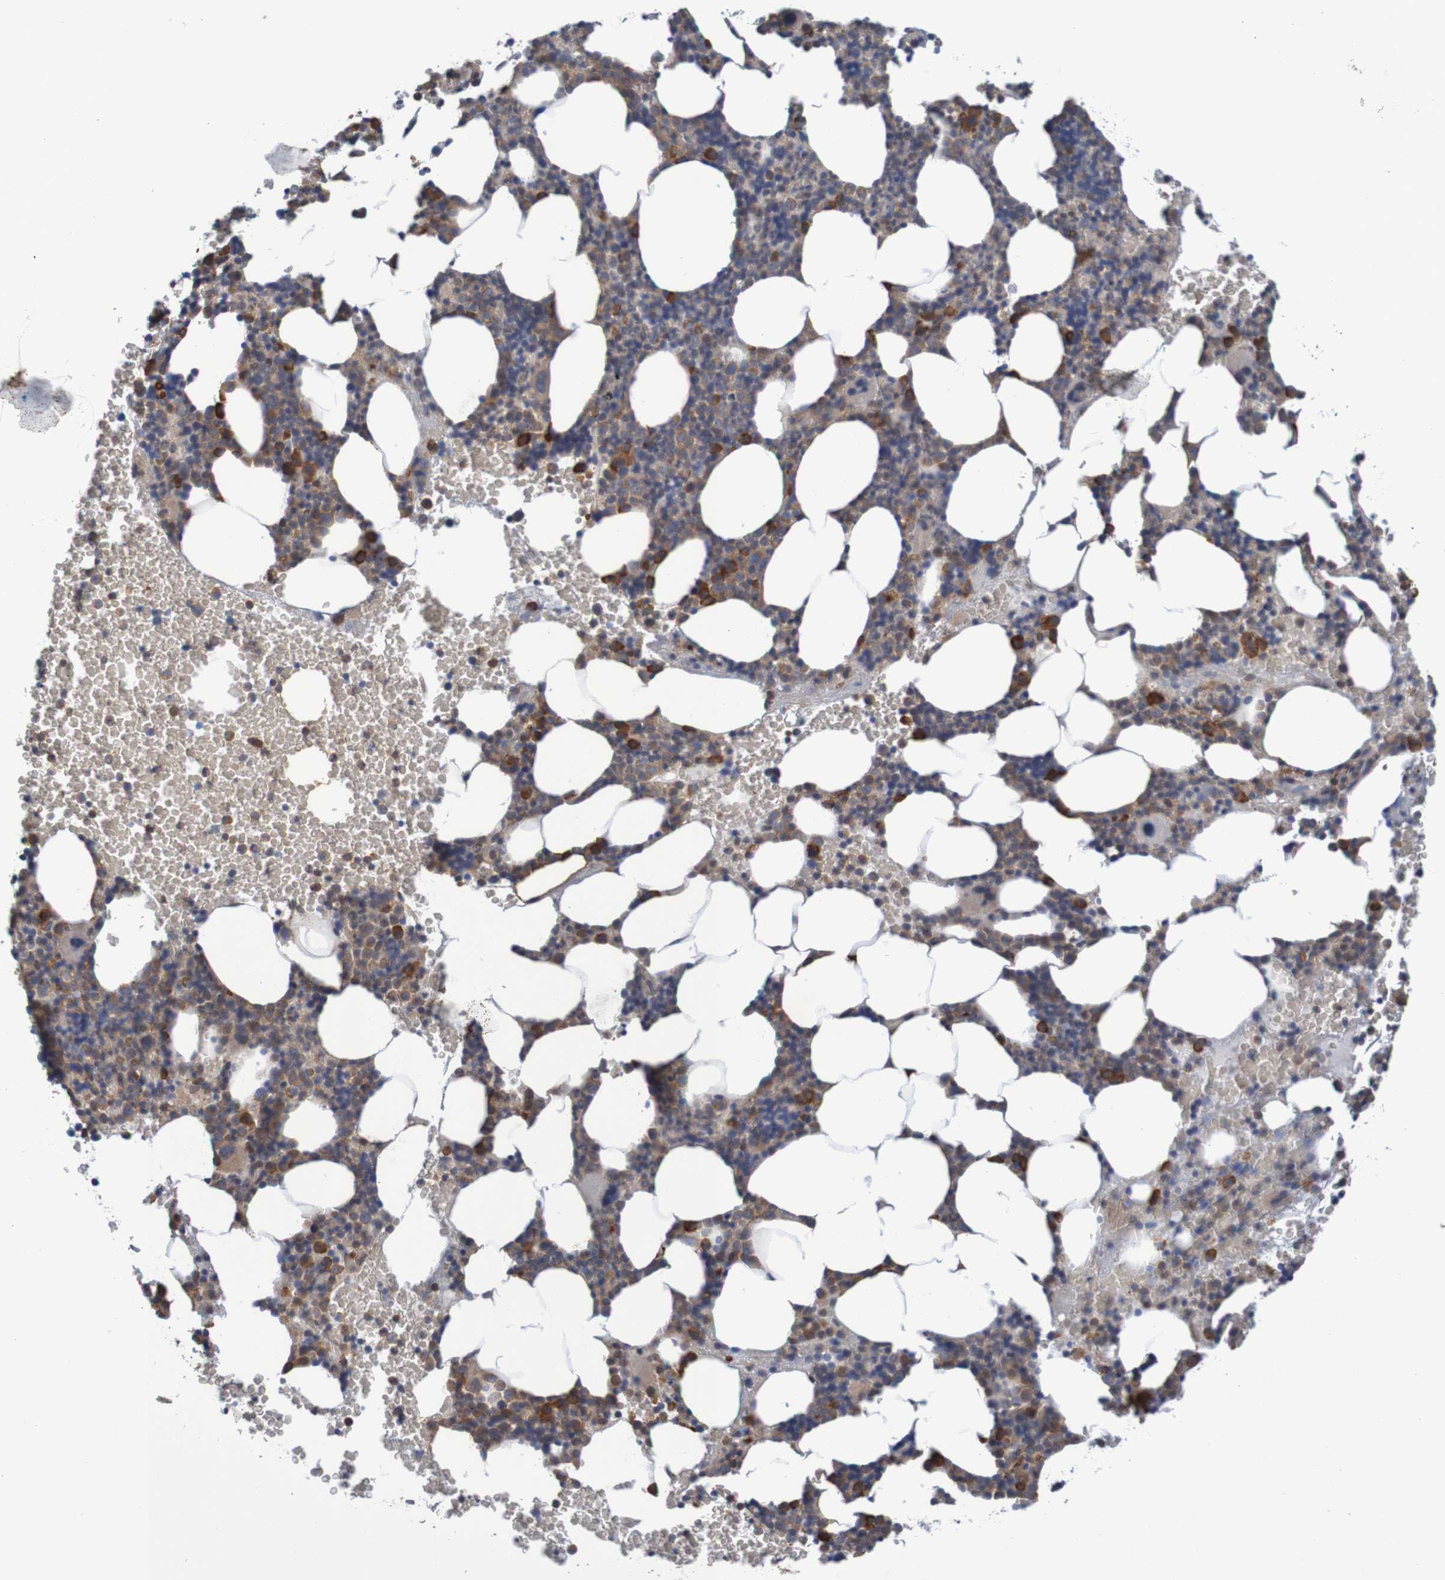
{"staining": {"intensity": "strong", "quantity": "<25%", "location": "cytoplasmic/membranous"}, "tissue": "bone marrow", "cell_type": "Hematopoietic cells", "image_type": "normal", "snomed": [{"axis": "morphology", "description": "Normal tissue, NOS"}, {"axis": "morphology", "description": "Inflammation, NOS"}, {"axis": "topography", "description": "Bone marrow"}], "caption": "Human bone marrow stained with a brown dye demonstrates strong cytoplasmic/membranous positive expression in about <25% of hematopoietic cells.", "gene": "CLDN18", "patient": {"sex": "female", "age": 70}}